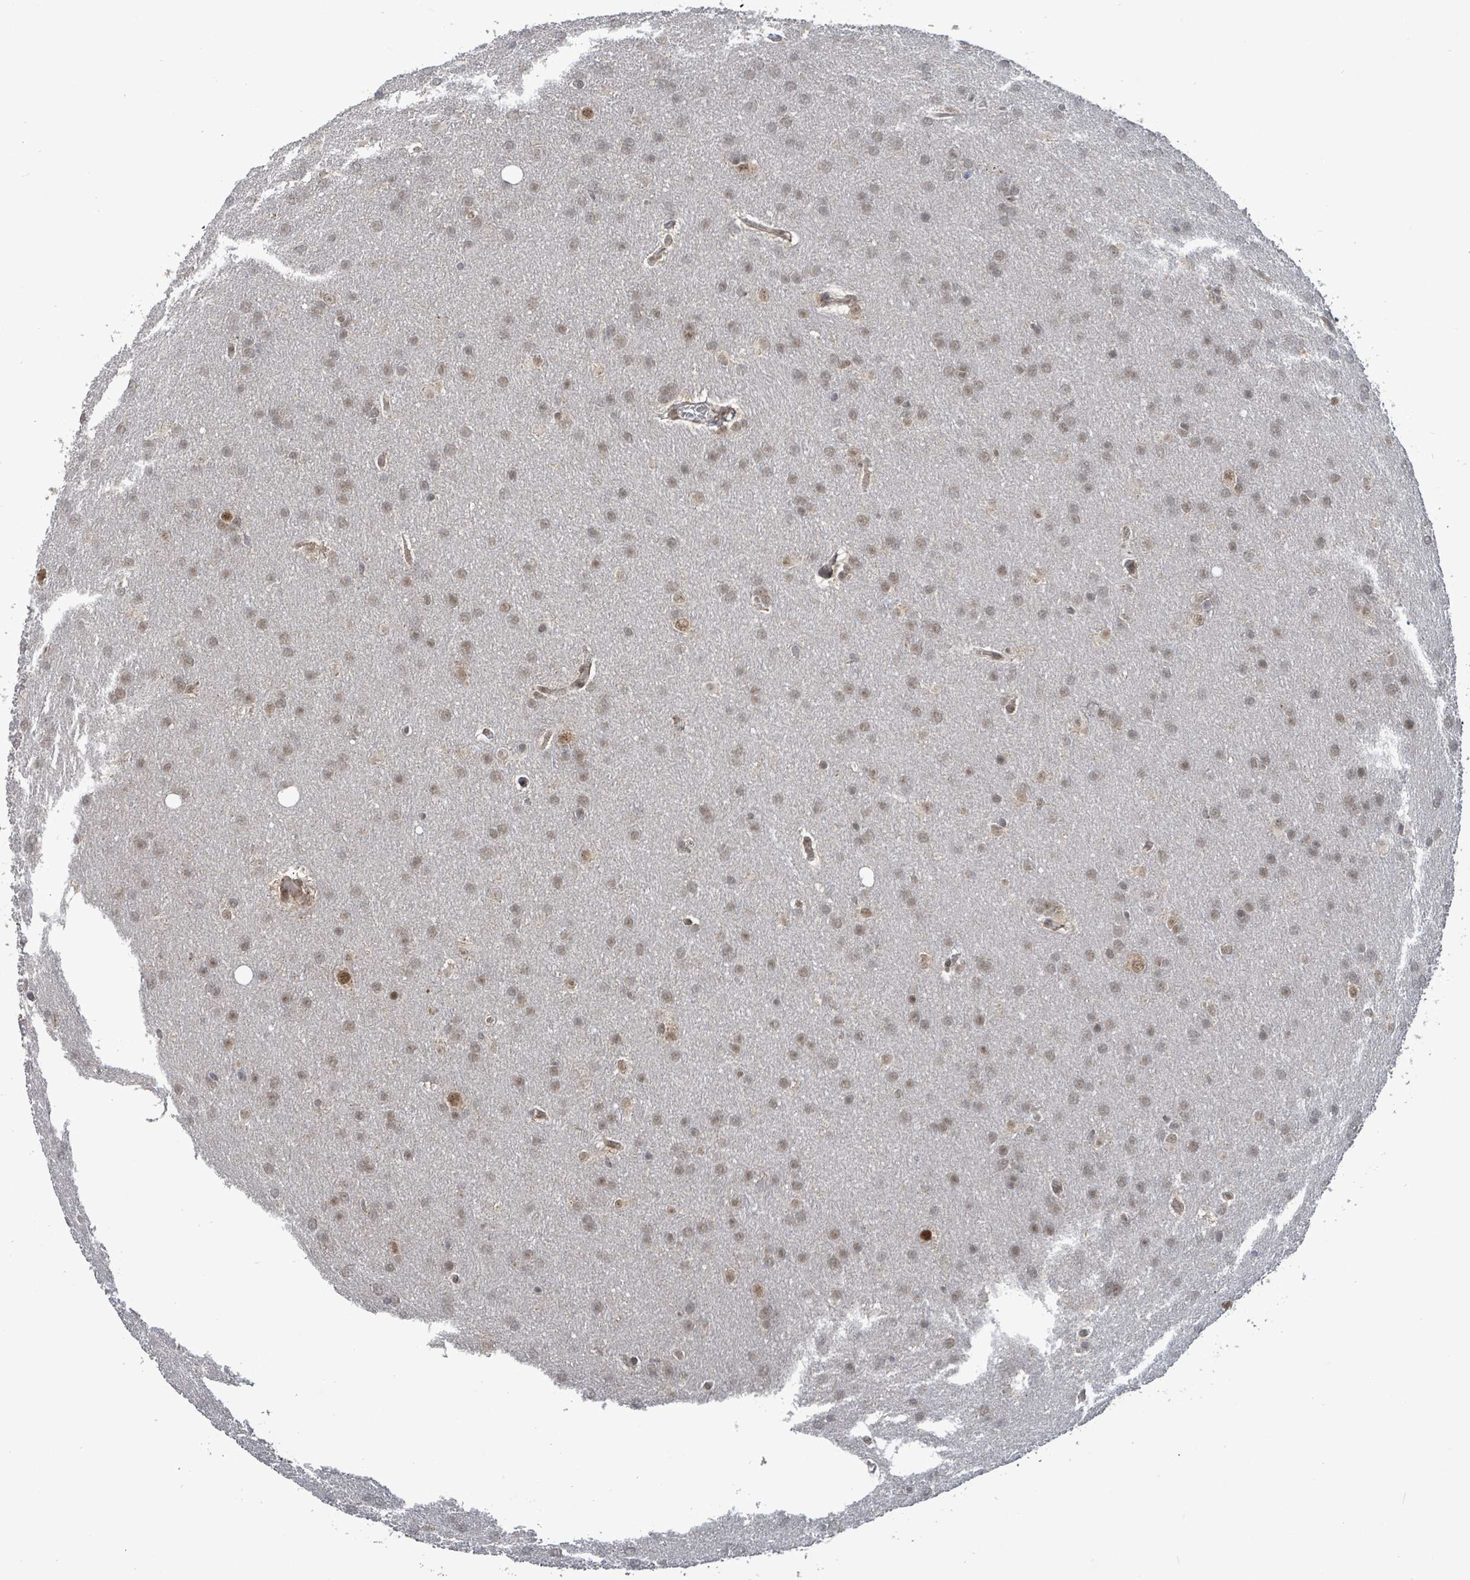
{"staining": {"intensity": "weak", "quantity": ">75%", "location": "nuclear"}, "tissue": "glioma", "cell_type": "Tumor cells", "image_type": "cancer", "snomed": [{"axis": "morphology", "description": "Glioma, malignant, Low grade"}, {"axis": "topography", "description": "Brain"}], "caption": "DAB immunohistochemical staining of human malignant glioma (low-grade) shows weak nuclear protein staining in about >75% of tumor cells.", "gene": "COQ6", "patient": {"sex": "female", "age": 32}}